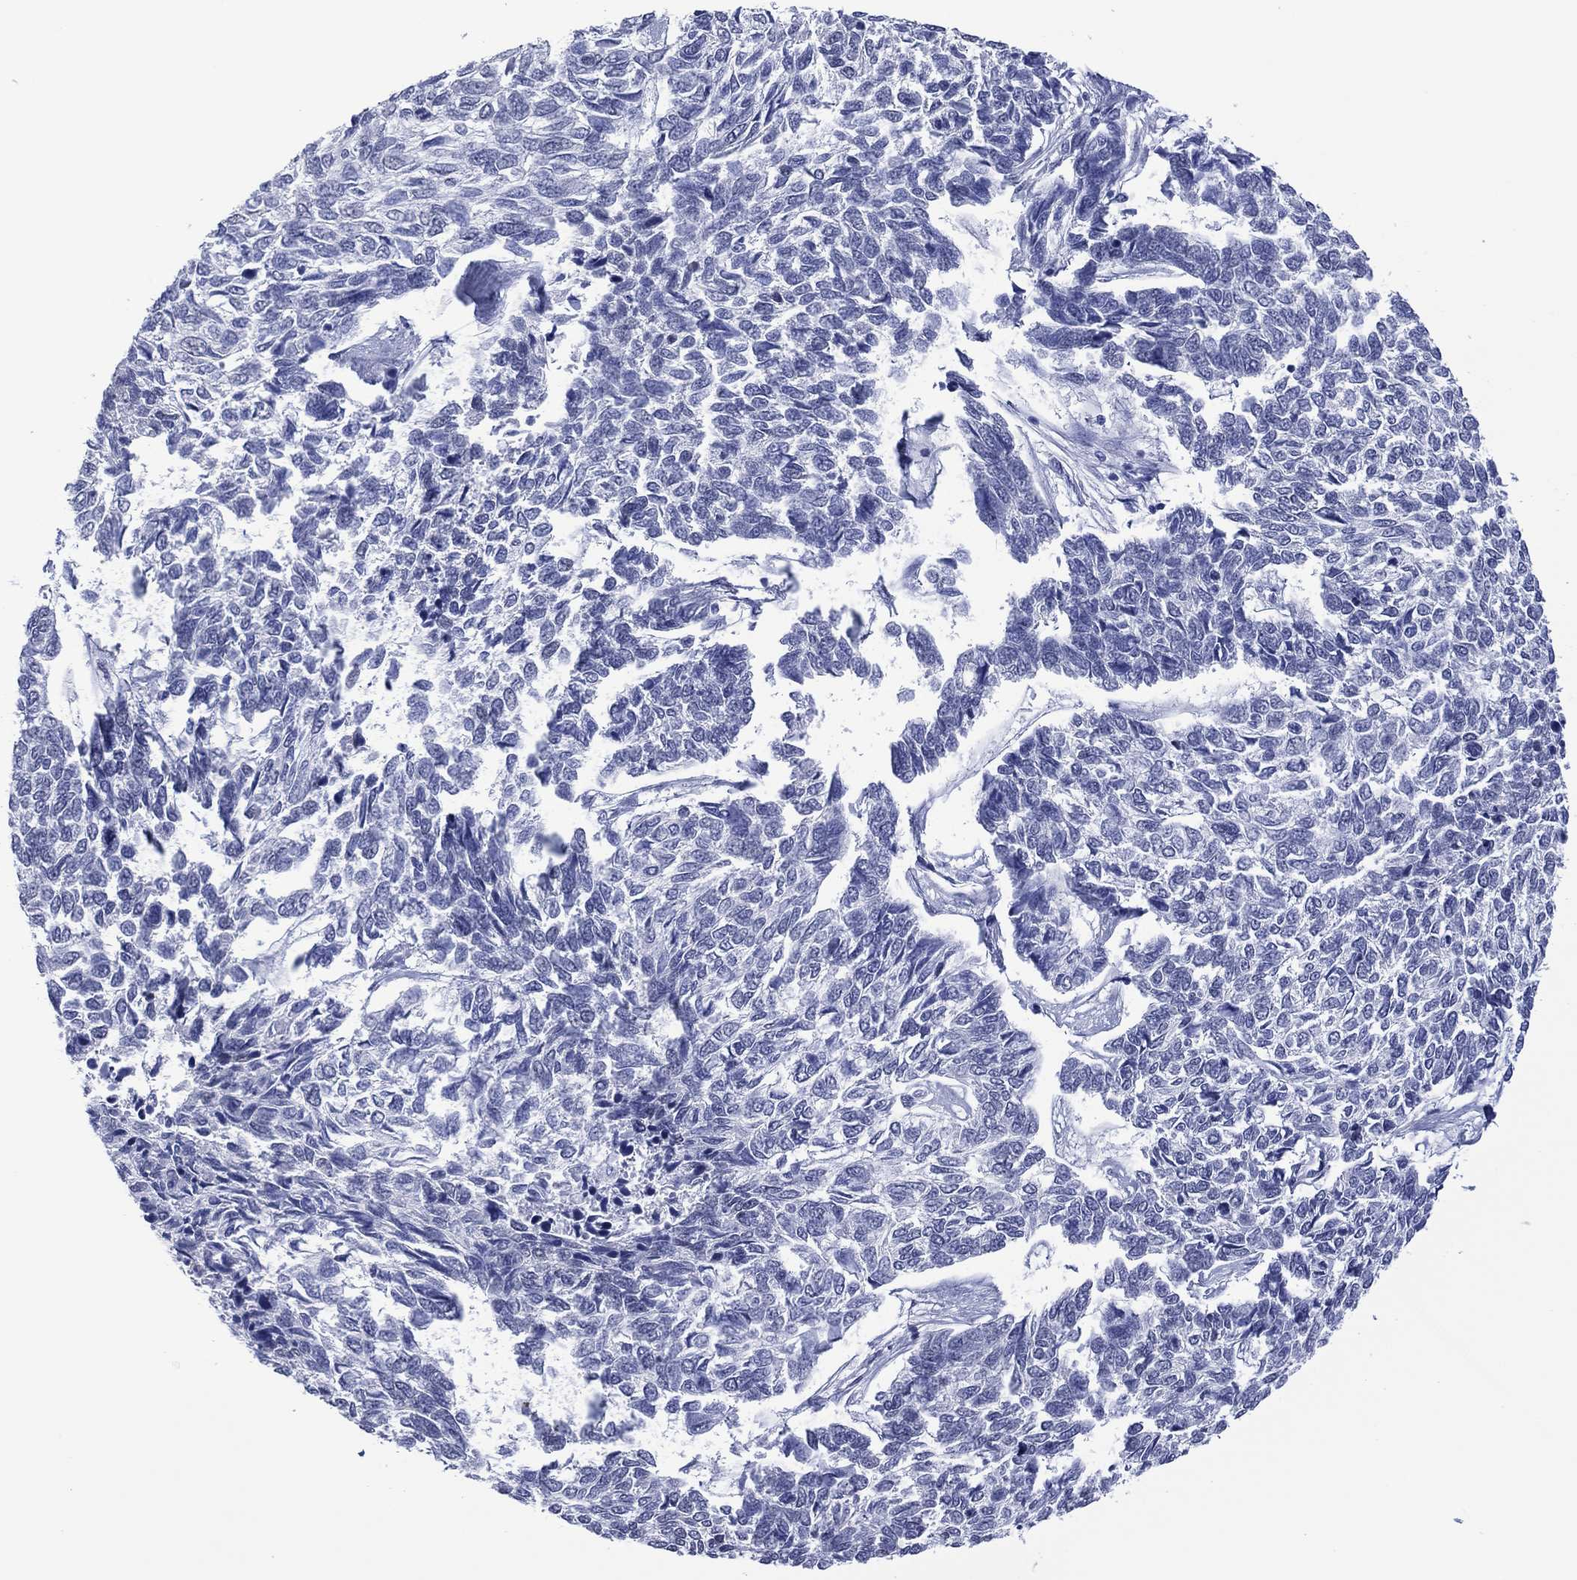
{"staining": {"intensity": "negative", "quantity": "none", "location": "none"}, "tissue": "skin cancer", "cell_type": "Tumor cells", "image_type": "cancer", "snomed": [{"axis": "morphology", "description": "Basal cell carcinoma"}, {"axis": "topography", "description": "Skin"}], "caption": "Tumor cells show no significant expression in skin cancer (basal cell carcinoma). The staining was performed using DAB (3,3'-diaminobenzidine) to visualize the protein expression in brown, while the nuclei were stained in blue with hematoxylin (Magnification: 20x).", "gene": "UTF1", "patient": {"sex": "female", "age": 65}}